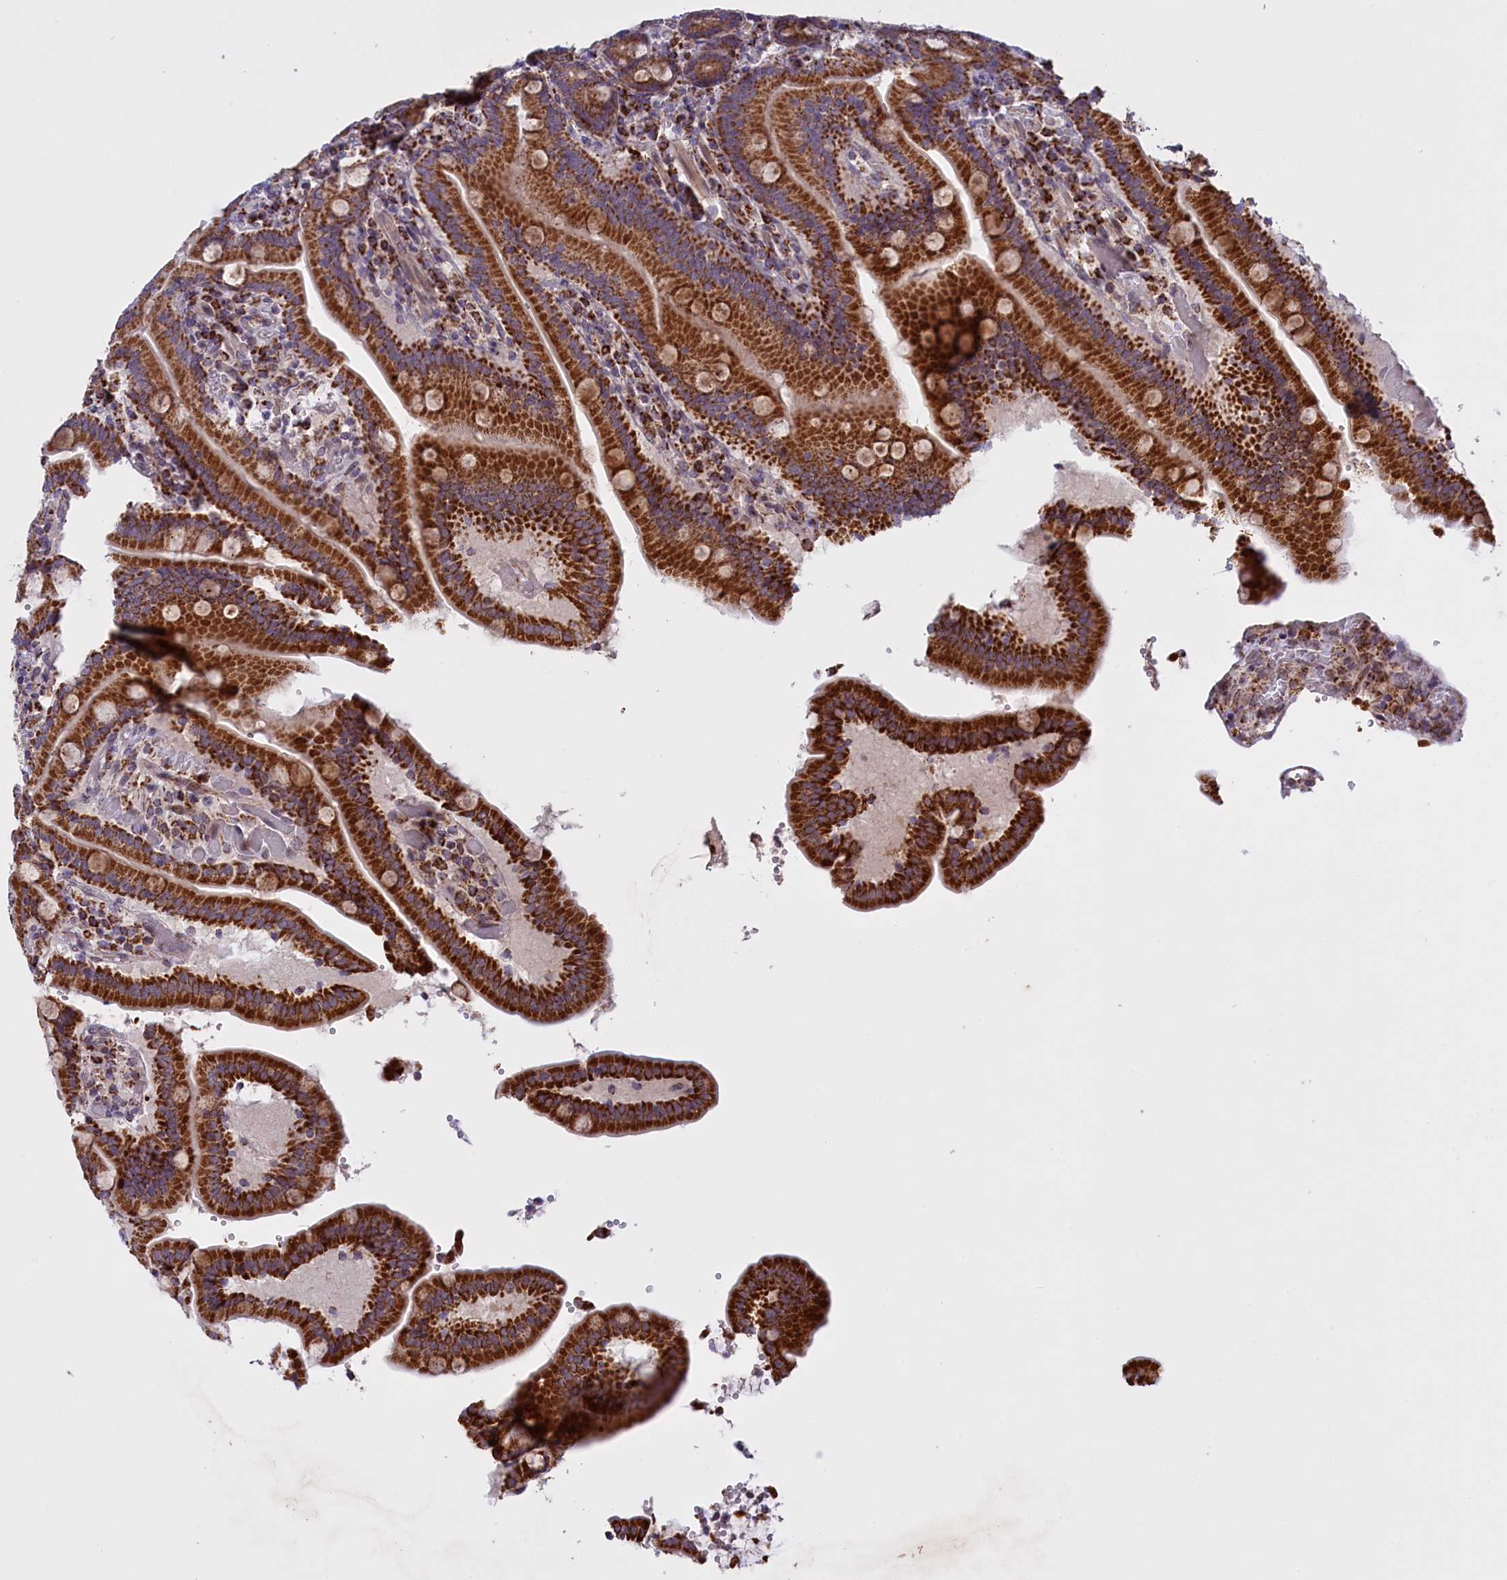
{"staining": {"intensity": "strong", "quantity": ">75%", "location": "cytoplasmic/membranous"}, "tissue": "duodenum", "cell_type": "Glandular cells", "image_type": "normal", "snomed": [{"axis": "morphology", "description": "Normal tissue, NOS"}, {"axis": "topography", "description": "Duodenum"}], "caption": "IHC of benign human duodenum exhibits high levels of strong cytoplasmic/membranous positivity in about >75% of glandular cells. The protein is stained brown, and the nuclei are stained in blue (DAB IHC with brightfield microscopy, high magnification).", "gene": "FAM149B1", "patient": {"sex": "female", "age": 62}}